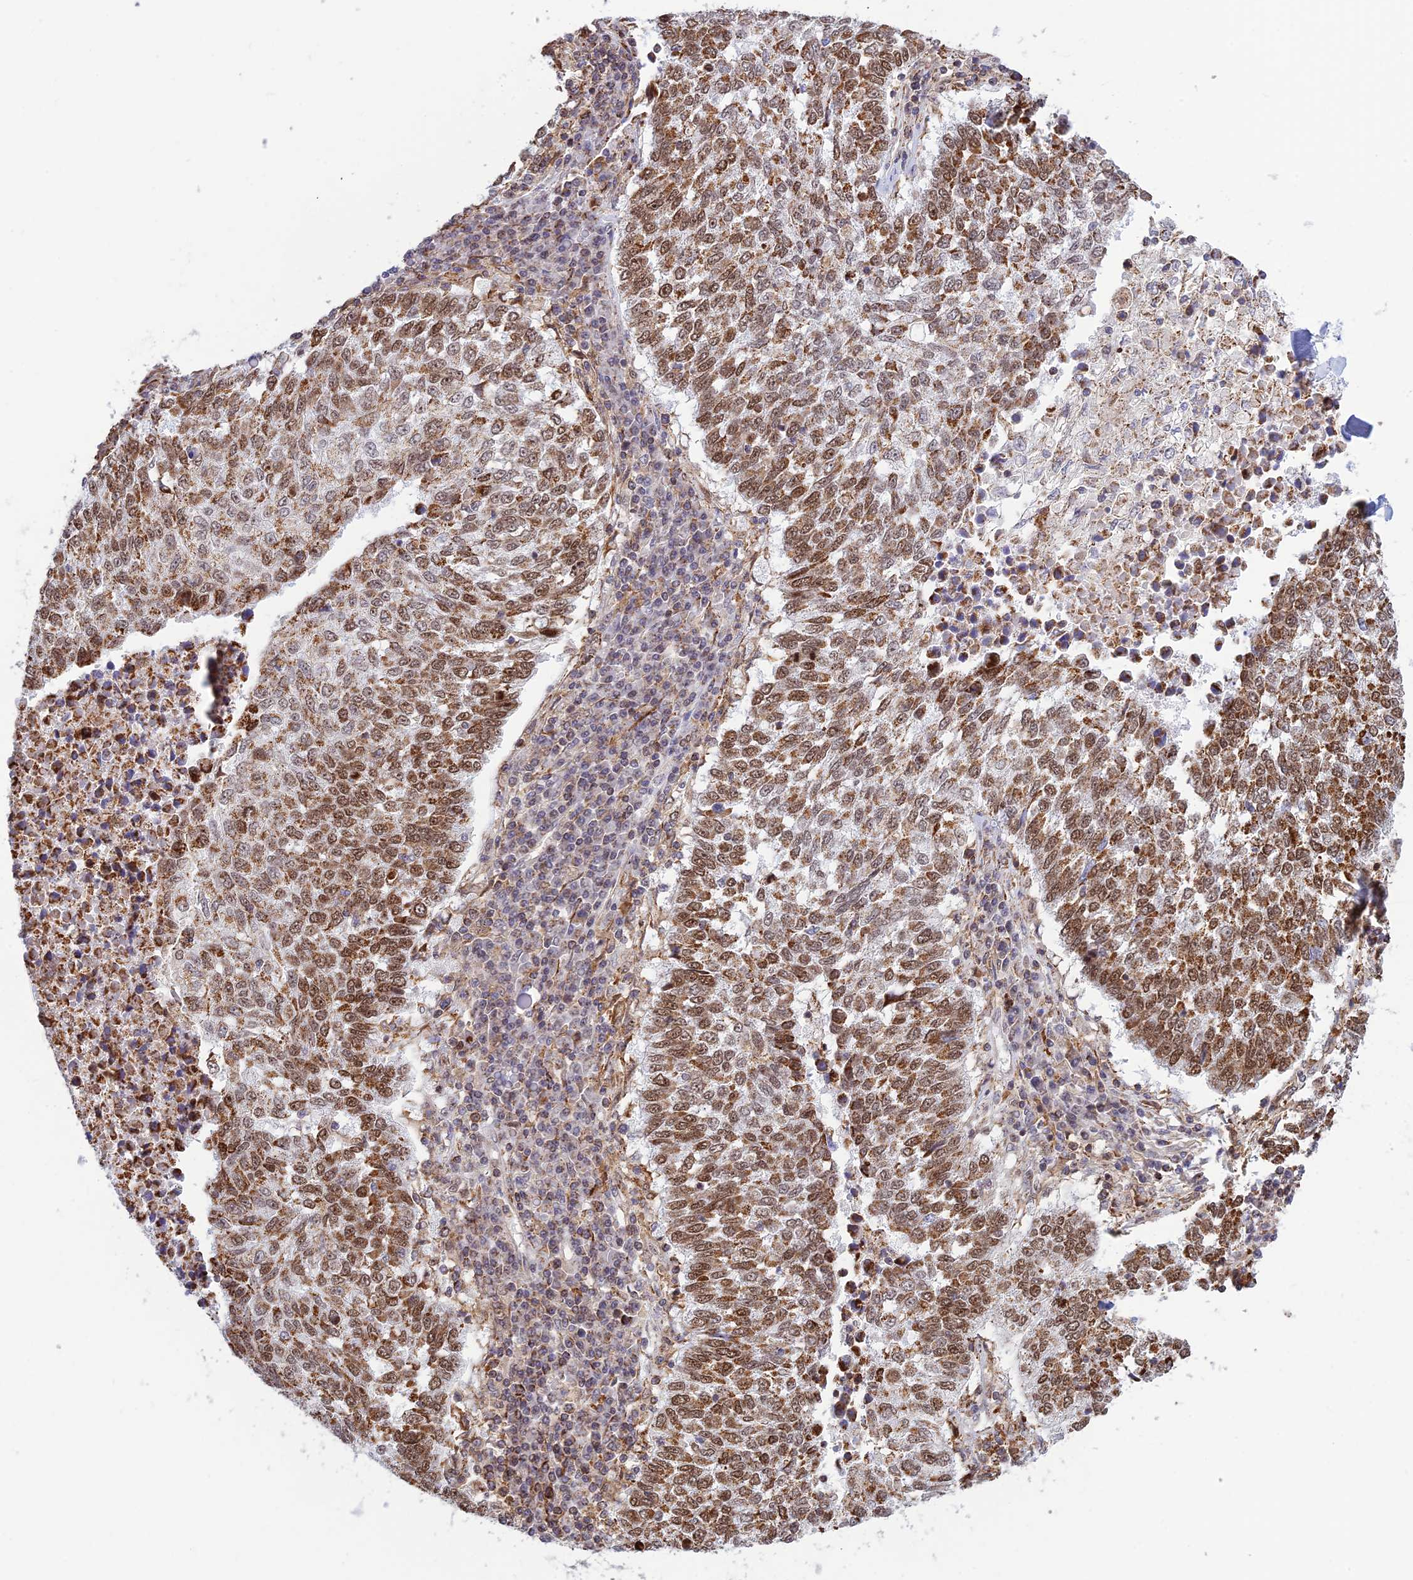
{"staining": {"intensity": "moderate", "quantity": ">75%", "location": "cytoplasmic/membranous,nuclear"}, "tissue": "lung cancer", "cell_type": "Tumor cells", "image_type": "cancer", "snomed": [{"axis": "morphology", "description": "Squamous cell carcinoma, NOS"}, {"axis": "topography", "description": "Lung"}], "caption": "Immunohistochemical staining of human lung cancer (squamous cell carcinoma) reveals medium levels of moderate cytoplasmic/membranous and nuclear protein staining in about >75% of tumor cells.", "gene": "POLR1G", "patient": {"sex": "male", "age": 73}}